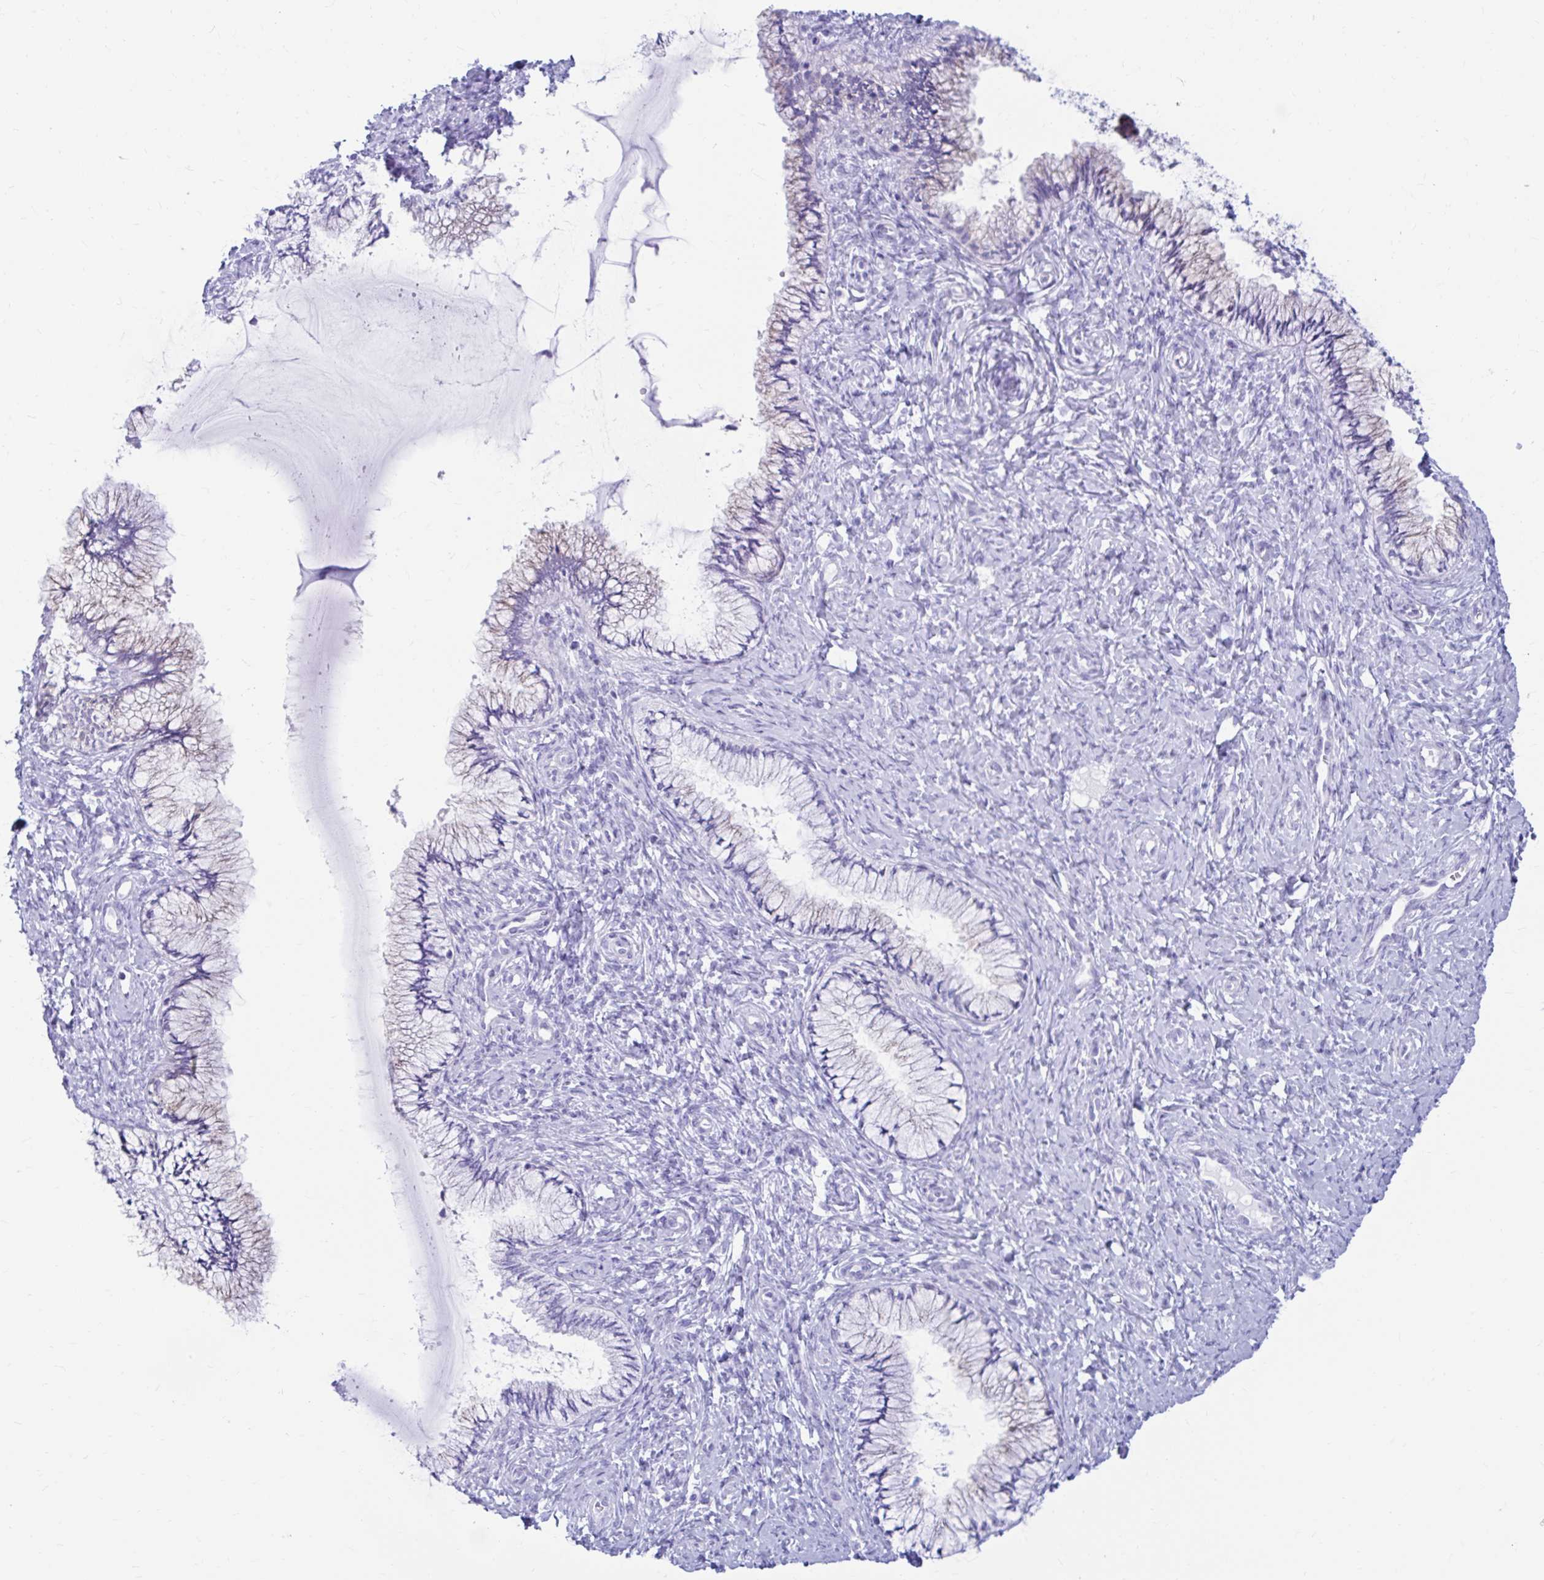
{"staining": {"intensity": "negative", "quantity": "none", "location": "none"}, "tissue": "cervix", "cell_type": "Glandular cells", "image_type": "normal", "snomed": [{"axis": "morphology", "description": "Normal tissue, NOS"}, {"axis": "topography", "description": "Cervix"}], "caption": "The IHC histopathology image has no significant positivity in glandular cells of cervix.", "gene": "NSG2", "patient": {"sex": "female", "age": 37}}